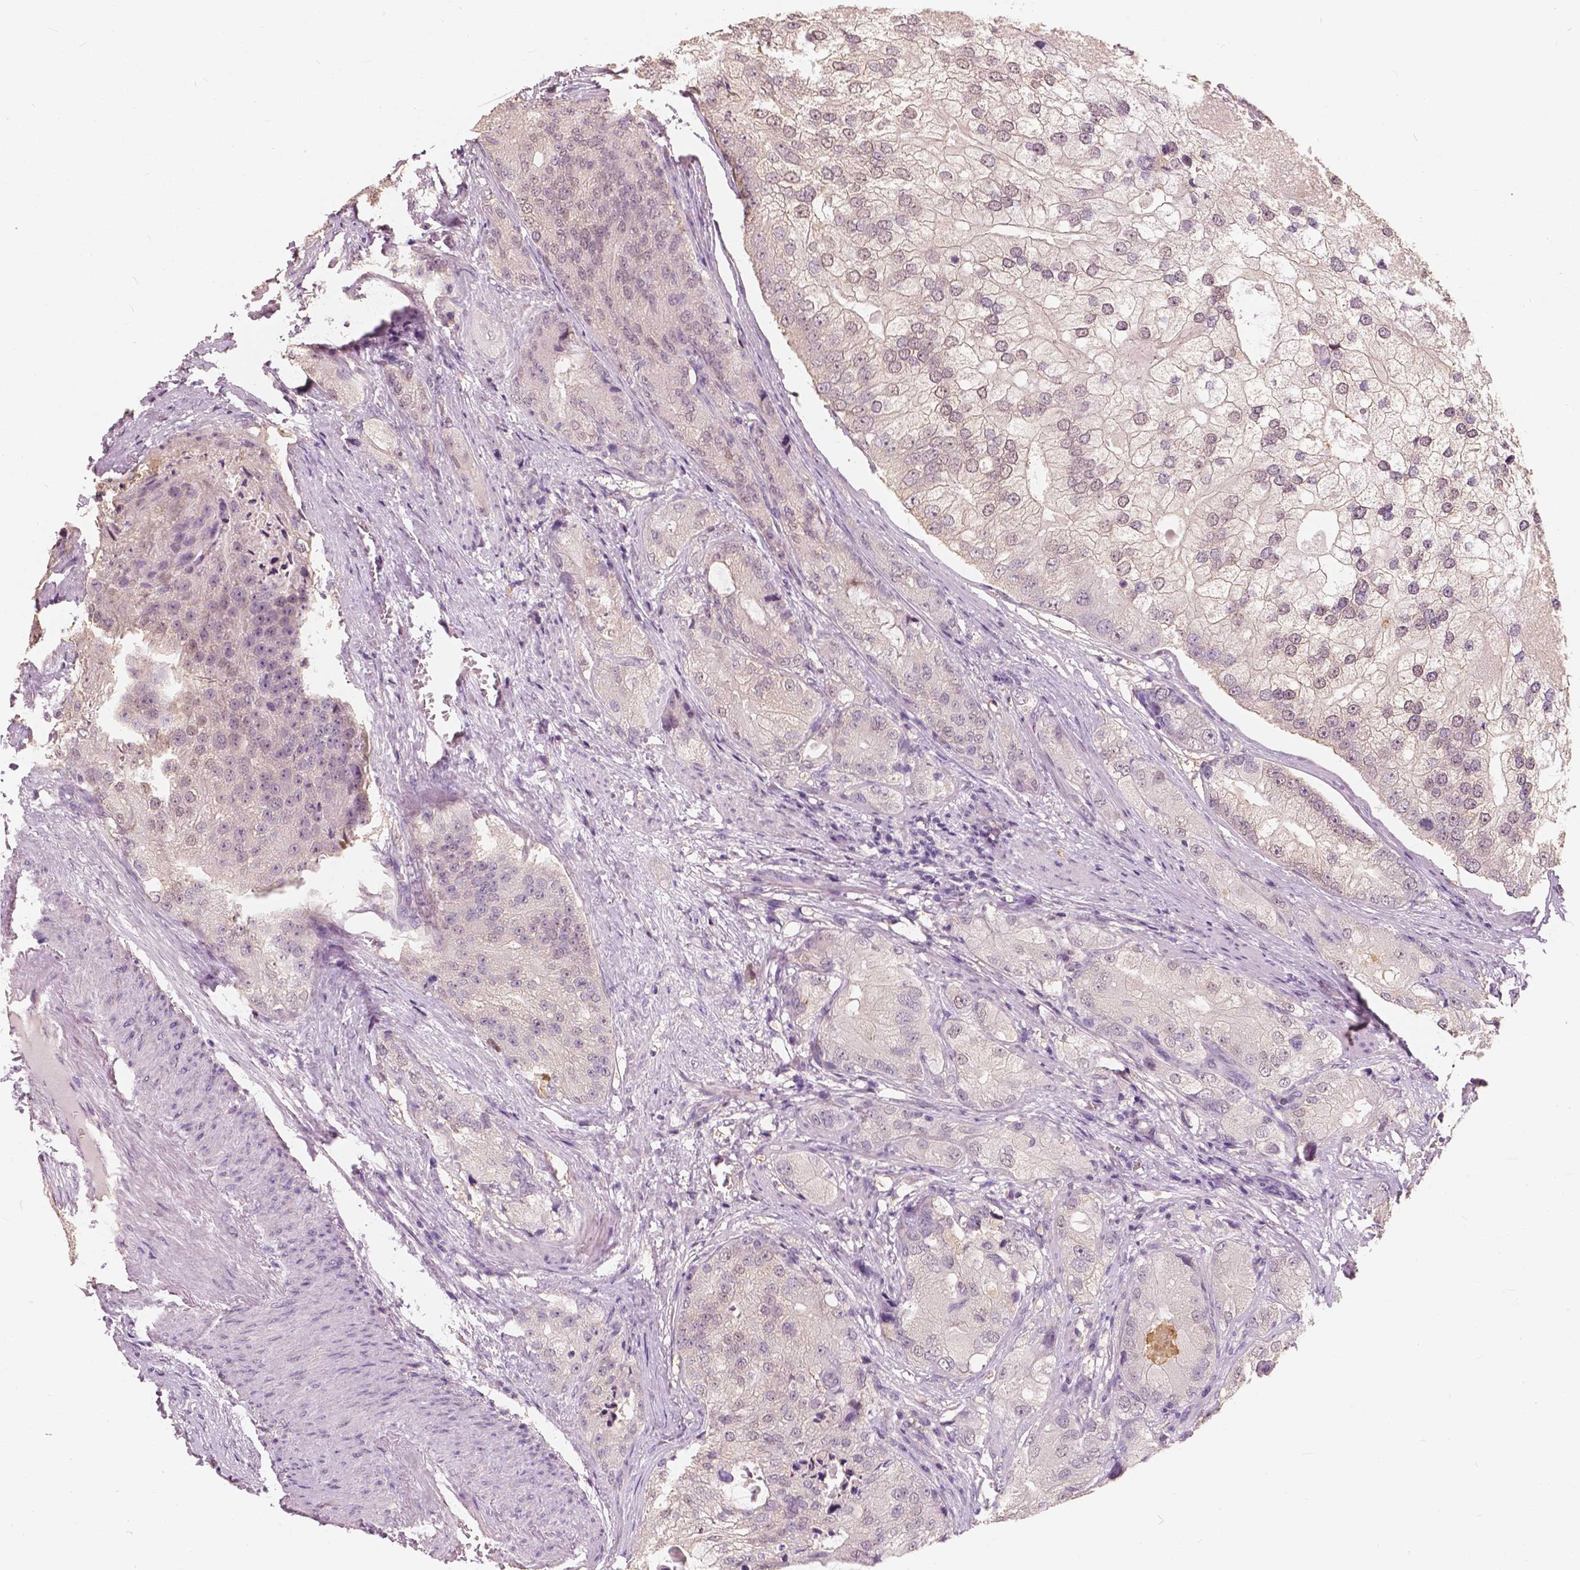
{"staining": {"intensity": "weak", "quantity": "<25%", "location": "nuclear"}, "tissue": "prostate cancer", "cell_type": "Tumor cells", "image_type": "cancer", "snomed": [{"axis": "morphology", "description": "Adenocarcinoma, High grade"}, {"axis": "topography", "description": "Prostate"}], "caption": "This is a photomicrograph of IHC staining of prostate adenocarcinoma (high-grade), which shows no positivity in tumor cells.", "gene": "SAT2", "patient": {"sex": "male", "age": 70}}